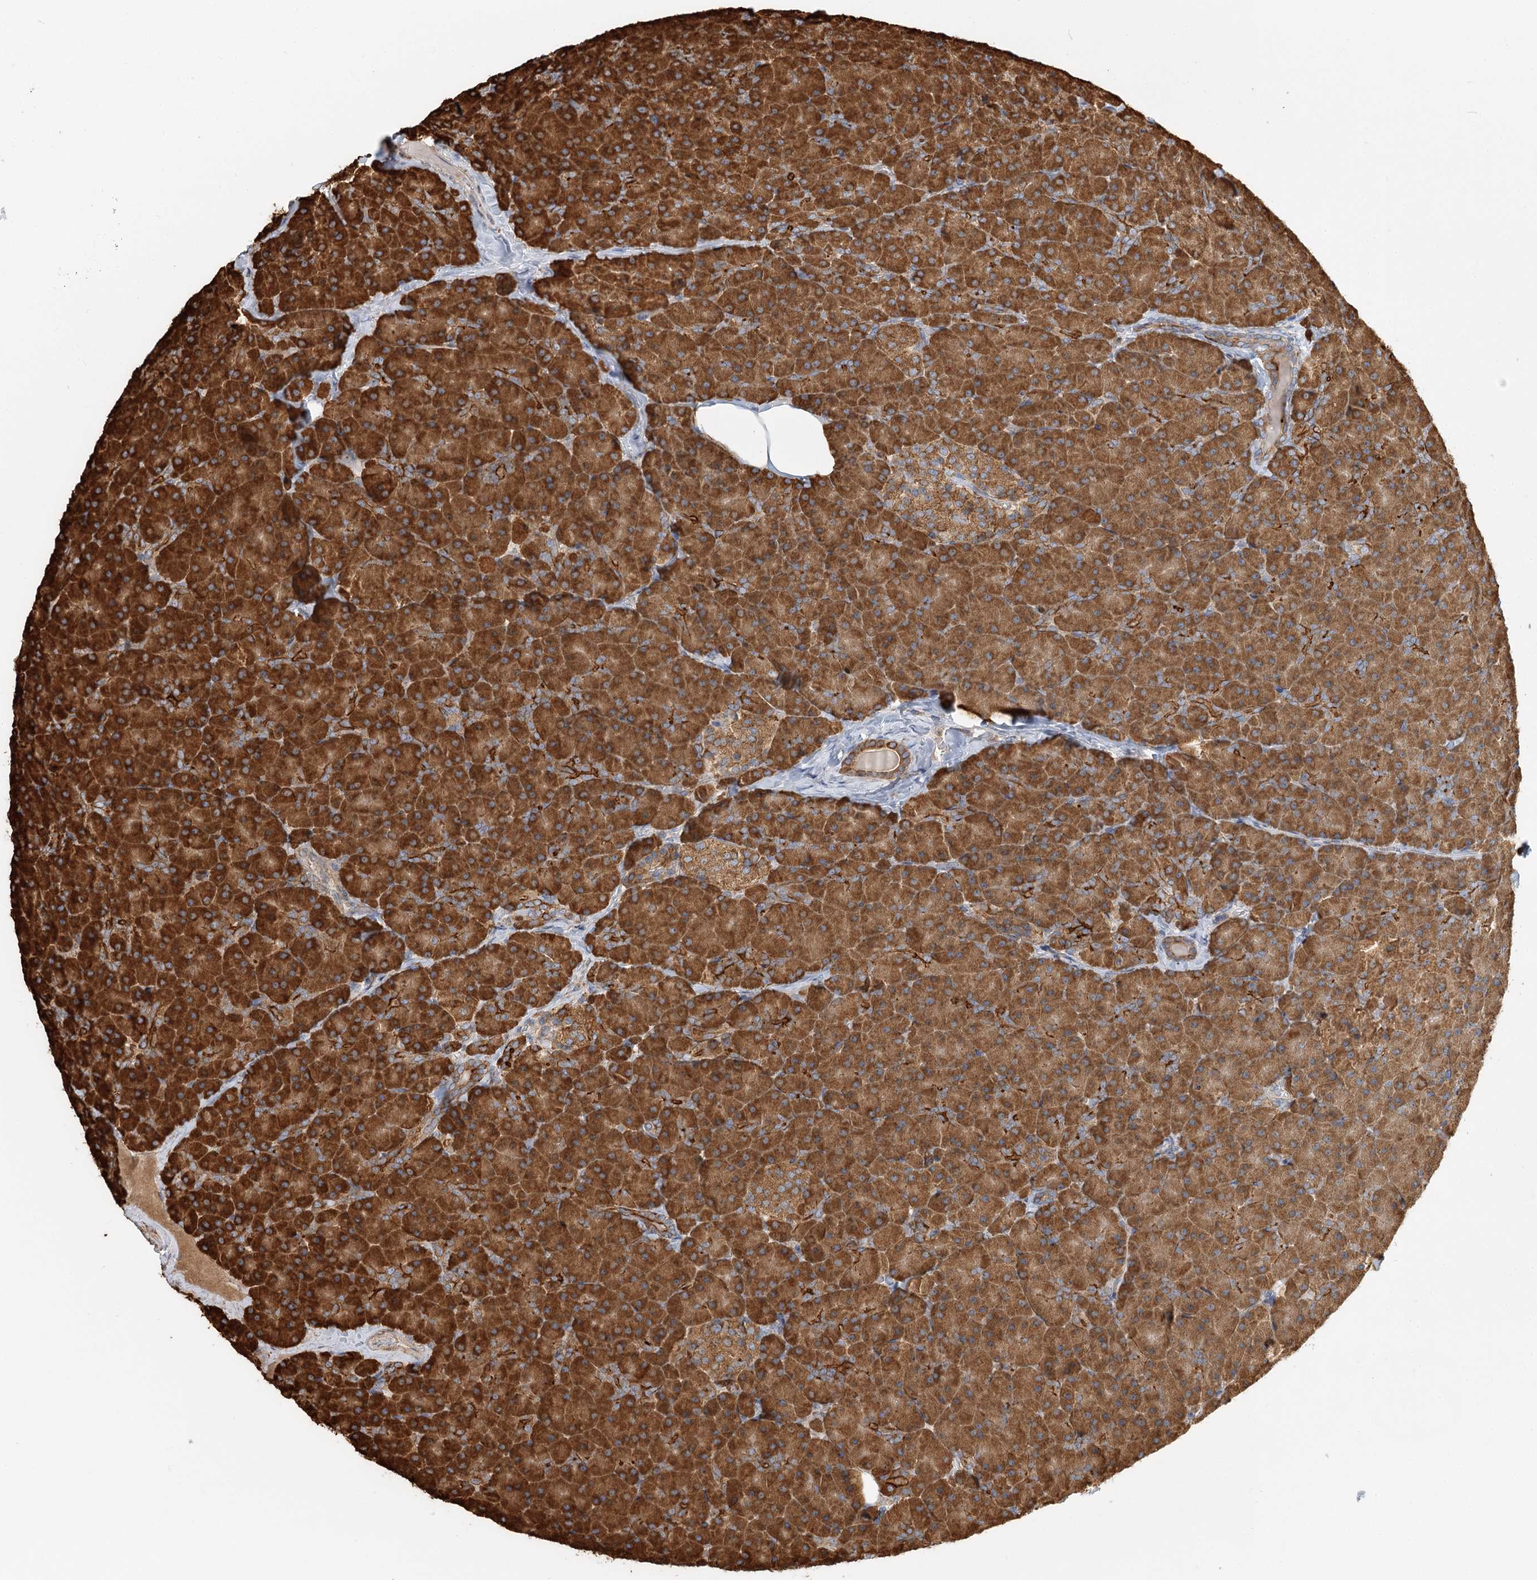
{"staining": {"intensity": "strong", "quantity": ">75%", "location": "cytoplasmic/membranous"}, "tissue": "pancreas", "cell_type": "Exocrine glandular cells", "image_type": "normal", "snomed": [{"axis": "morphology", "description": "Normal tissue, NOS"}, {"axis": "topography", "description": "Pancreas"}], "caption": "This image demonstrates immunohistochemistry (IHC) staining of normal pancreas, with high strong cytoplasmic/membranous staining in approximately >75% of exocrine glandular cells.", "gene": "TAS1R1", "patient": {"sex": "male", "age": 36}}